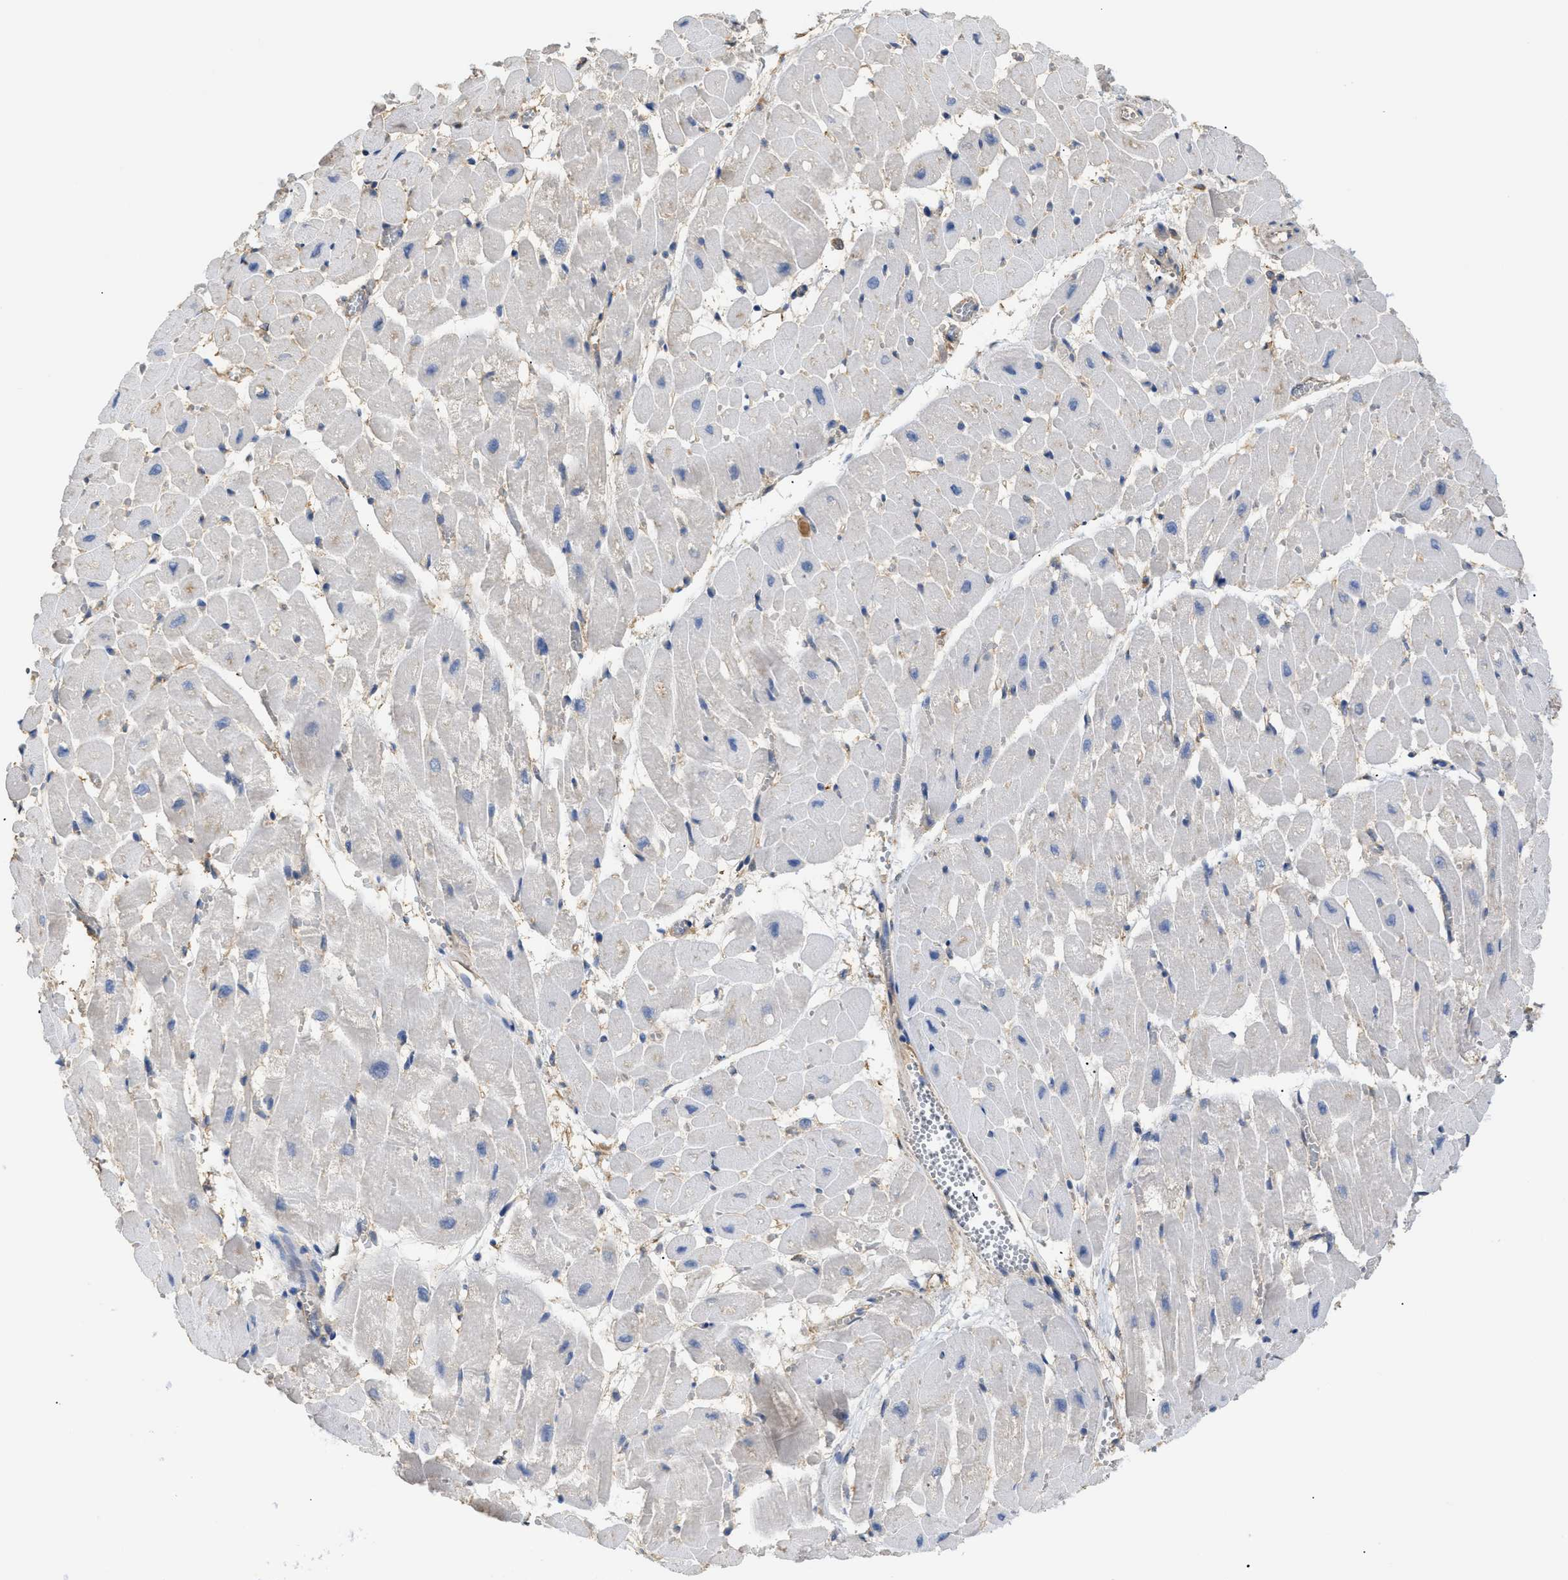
{"staining": {"intensity": "negative", "quantity": "none", "location": "none"}, "tissue": "heart muscle", "cell_type": "Cardiomyocytes", "image_type": "normal", "snomed": [{"axis": "morphology", "description": "Normal tissue, NOS"}, {"axis": "topography", "description": "Heart"}], "caption": "An IHC photomicrograph of normal heart muscle is shown. There is no staining in cardiomyocytes of heart muscle.", "gene": "ANXA4", "patient": {"sex": "male", "age": 45}}